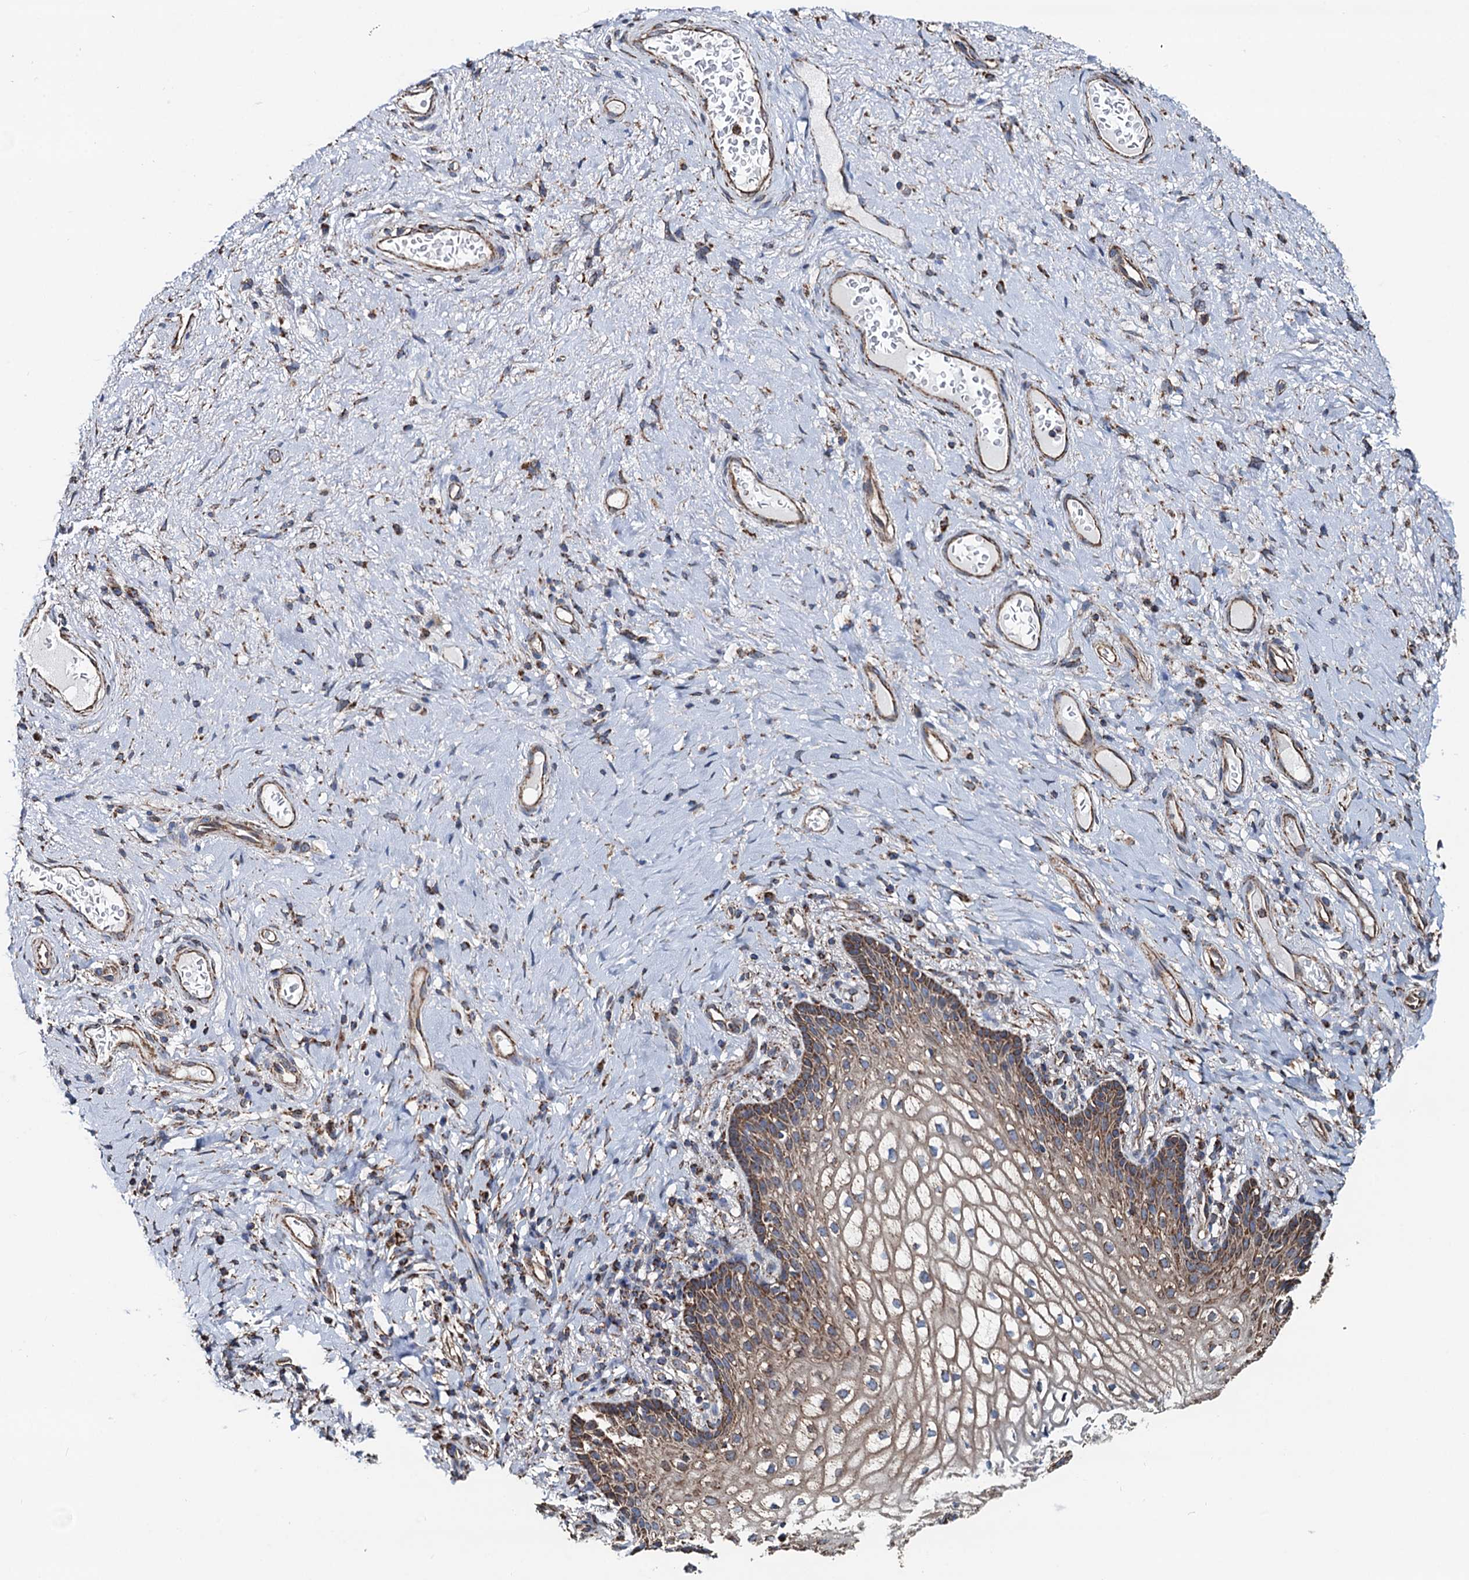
{"staining": {"intensity": "moderate", "quantity": ">75%", "location": "cytoplasmic/membranous"}, "tissue": "vagina", "cell_type": "Squamous epithelial cells", "image_type": "normal", "snomed": [{"axis": "morphology", "description": "Normal tissue, NOS"}, {"axis": "topography", "description": "Vagina"}], "caption": "Protein expression analysis of normal human vagina reveals moderate cytoplasmic/membranous expression in about >75% of squamous epithelial cells. Immunohistochemistry stains the protein in brown and the nuclei are stained blue.", "gene": "AAGAB", "patient": {"sex": "female", "age": 60}}